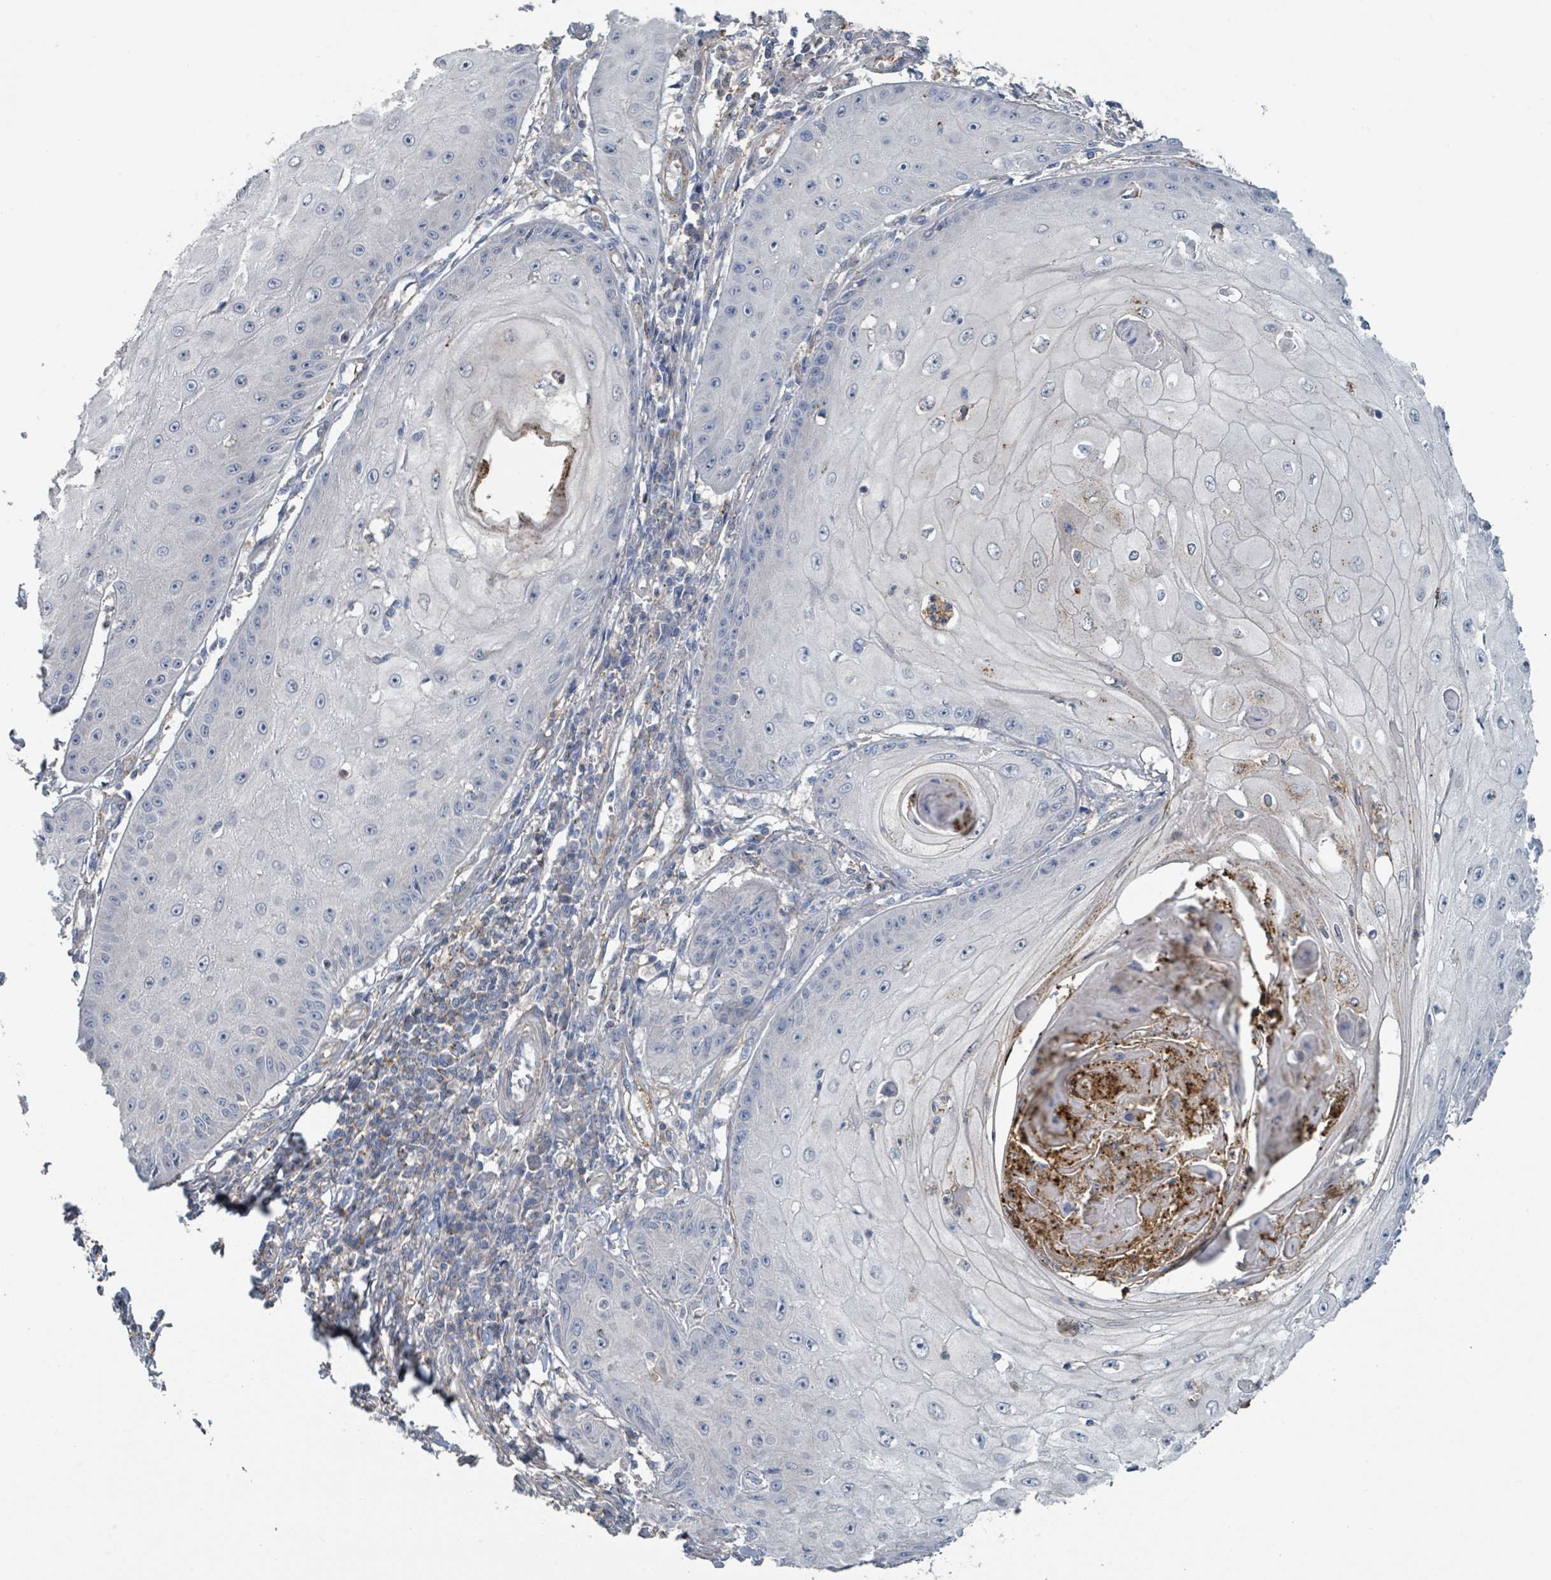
{"staining": {"intensity": "negative", "quantity": "none", "location": "none"}, "tissue": "skin cancer", "cell_type": "Tumor cells", "image_type": "cancer", "snomed": [{"axis": "morphology", "description": "Squamous cell carcinoma, NOS"}, {"axis": "topography", "description": "Skin"}], "caption": "Photomicrograph shows no protein positivity in tumor cells of skin squamous cell carcinoma tissue.", "gene": "LRRC42", "patient": {"sex": "male", "age": 70}}